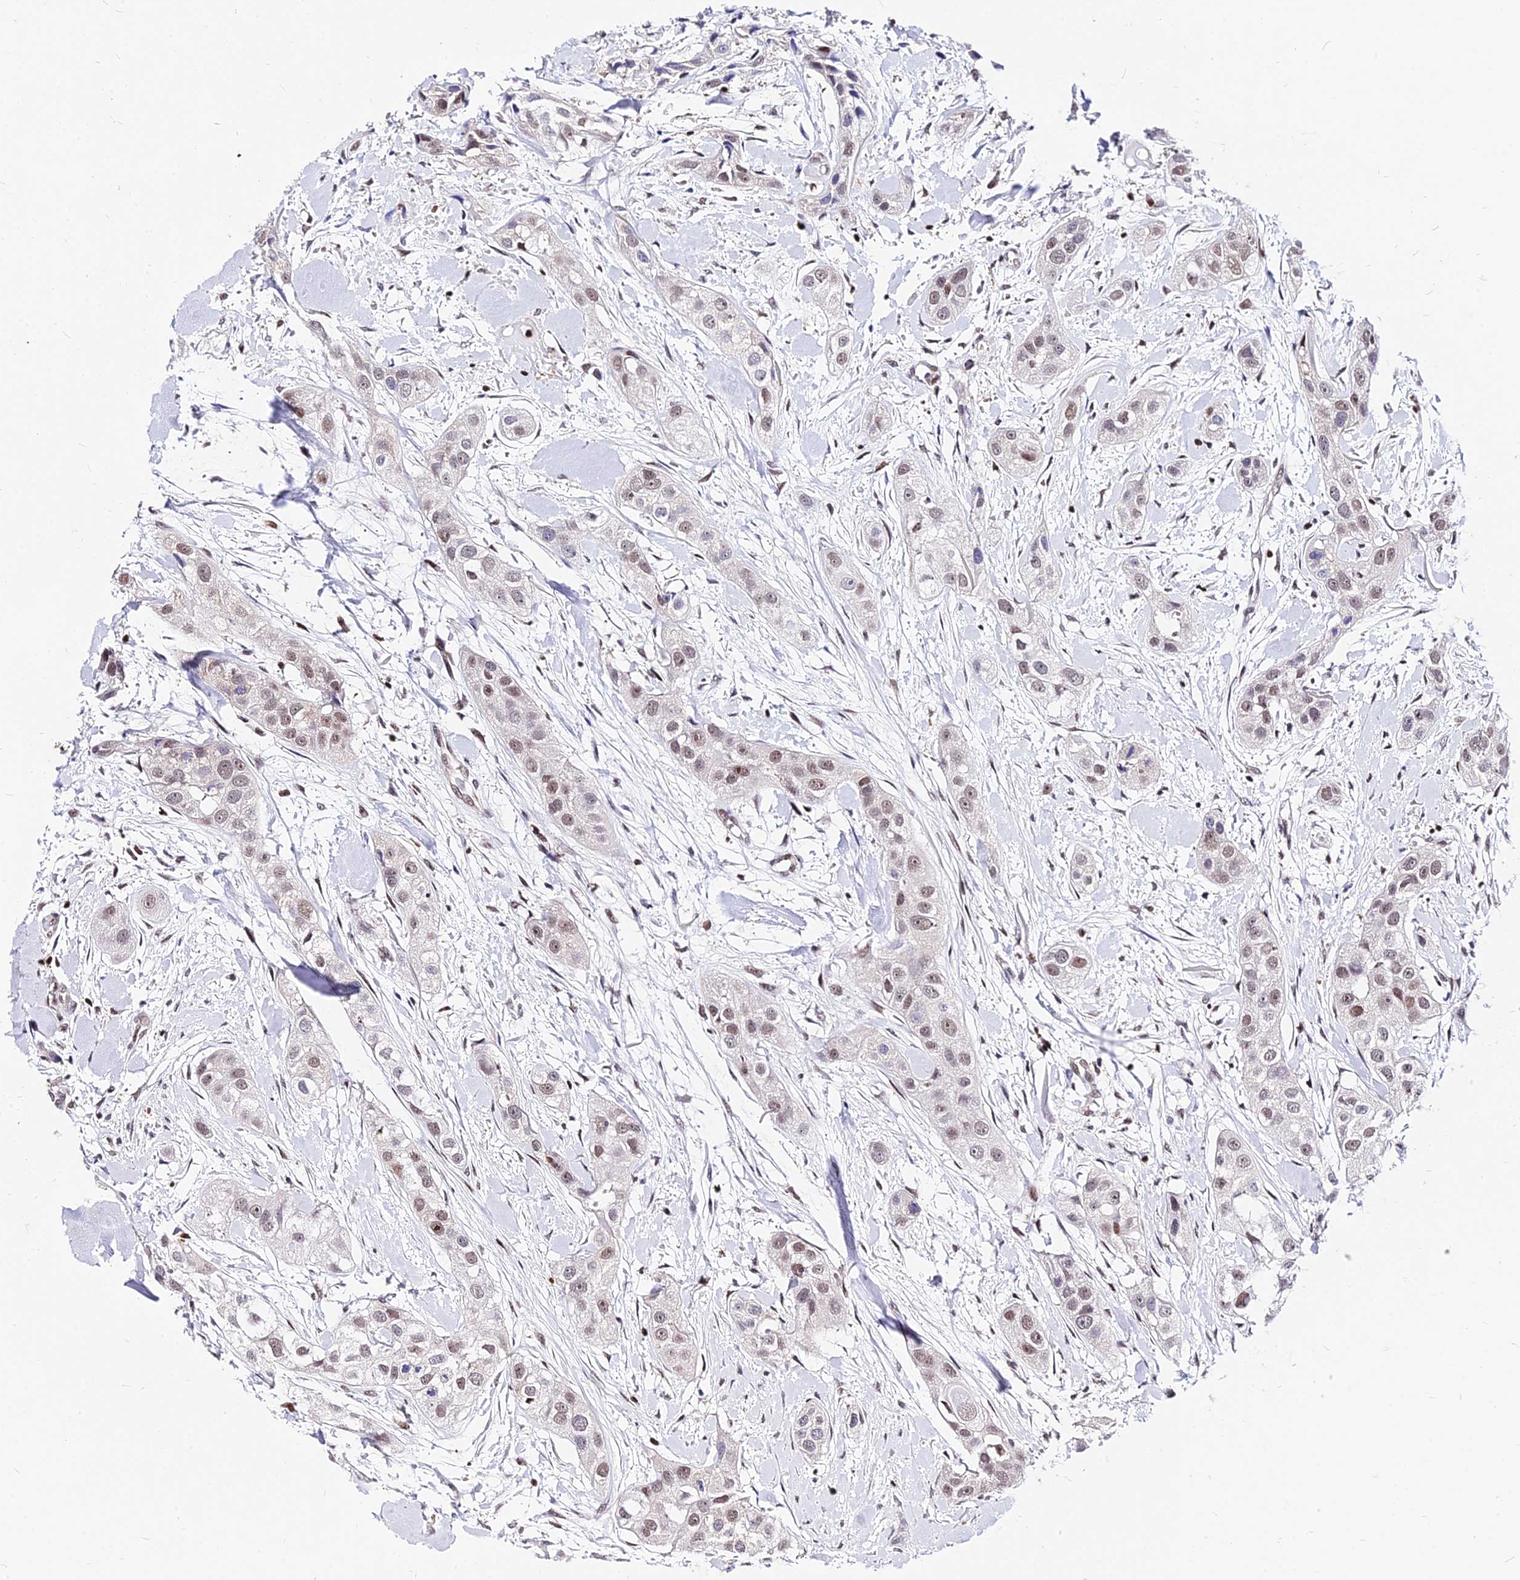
{"staining": {"intensity": "weak", "quantity": ">75%", "location": "nuclear"}, "tissue": "head and neck cancer", "cell_type": "Tumor cells", "image_type": "cancer", "snomed": [{"axis": "morphology", "description": "Normal tissue, NOS"}, {"axis": "morphology", "description": "Squamous cell carcinoma, NOS"}, {"axis": "topography", "description": "Skeletal muscle"}, {"axis": "topography", "description": "Head-Neck"}], "caption": "DAB (3,3'-diaminobenzidine) immunohistochemical staining of human head and neck squamous cell carcinoma shows weak nuclear protein staining in approximately >75% of tumor cells.", "gene": "PAXX", "patient": {"sex": "male", "age": 51}}